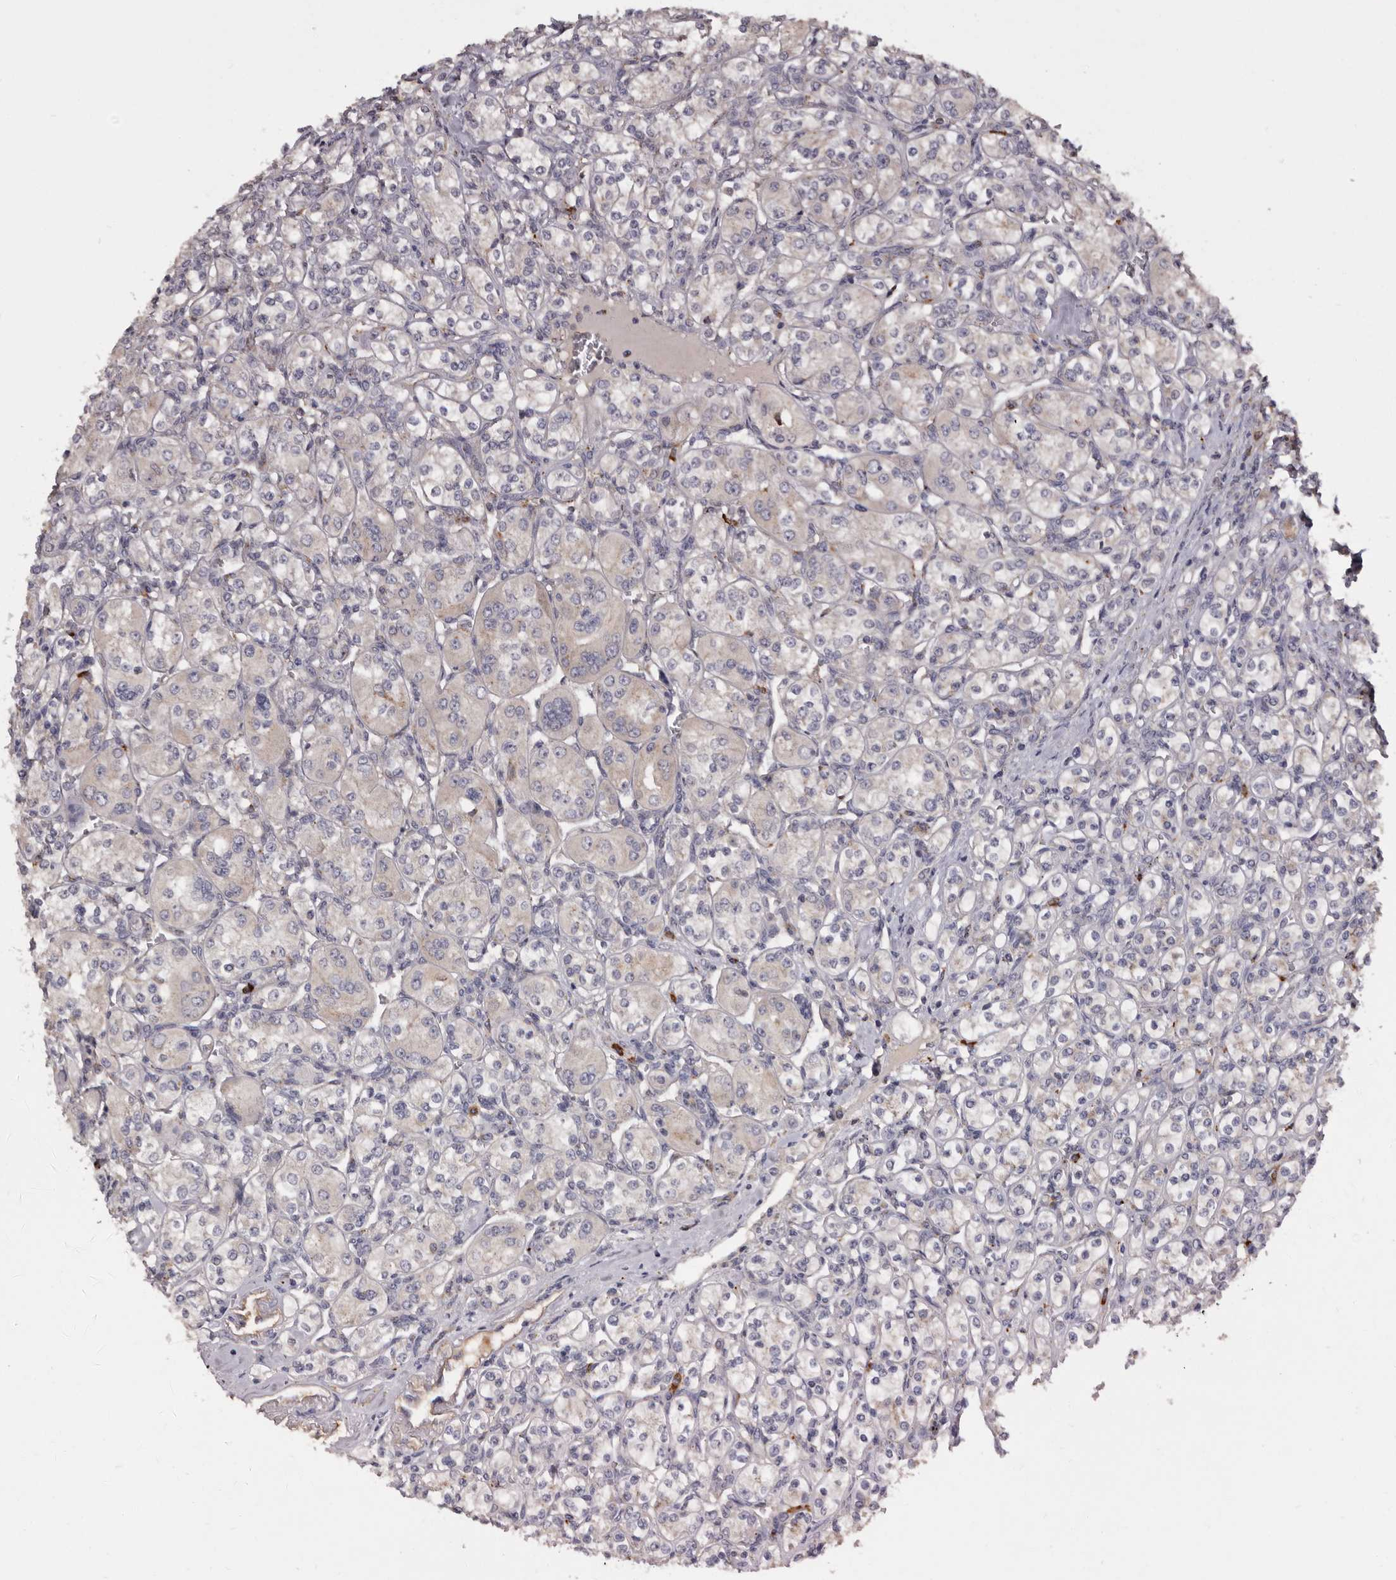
{"staining": {"intensity": "negative", "quantity": "none", "location": "none"}, "tissue": "renal cancer", "cell_type": "Tumor cells", "image_type": "cancer", "snomed": [{"axis": "morphology", "description": "Adenocarcinoma, NOS"}, {"axis": "topography", "description": "Kidney"}], "caption": "Tumor cells are negative for protein expression in human renal cancer.", "gene": "DAP", "patient": {"sex": "male", "age": 77}}